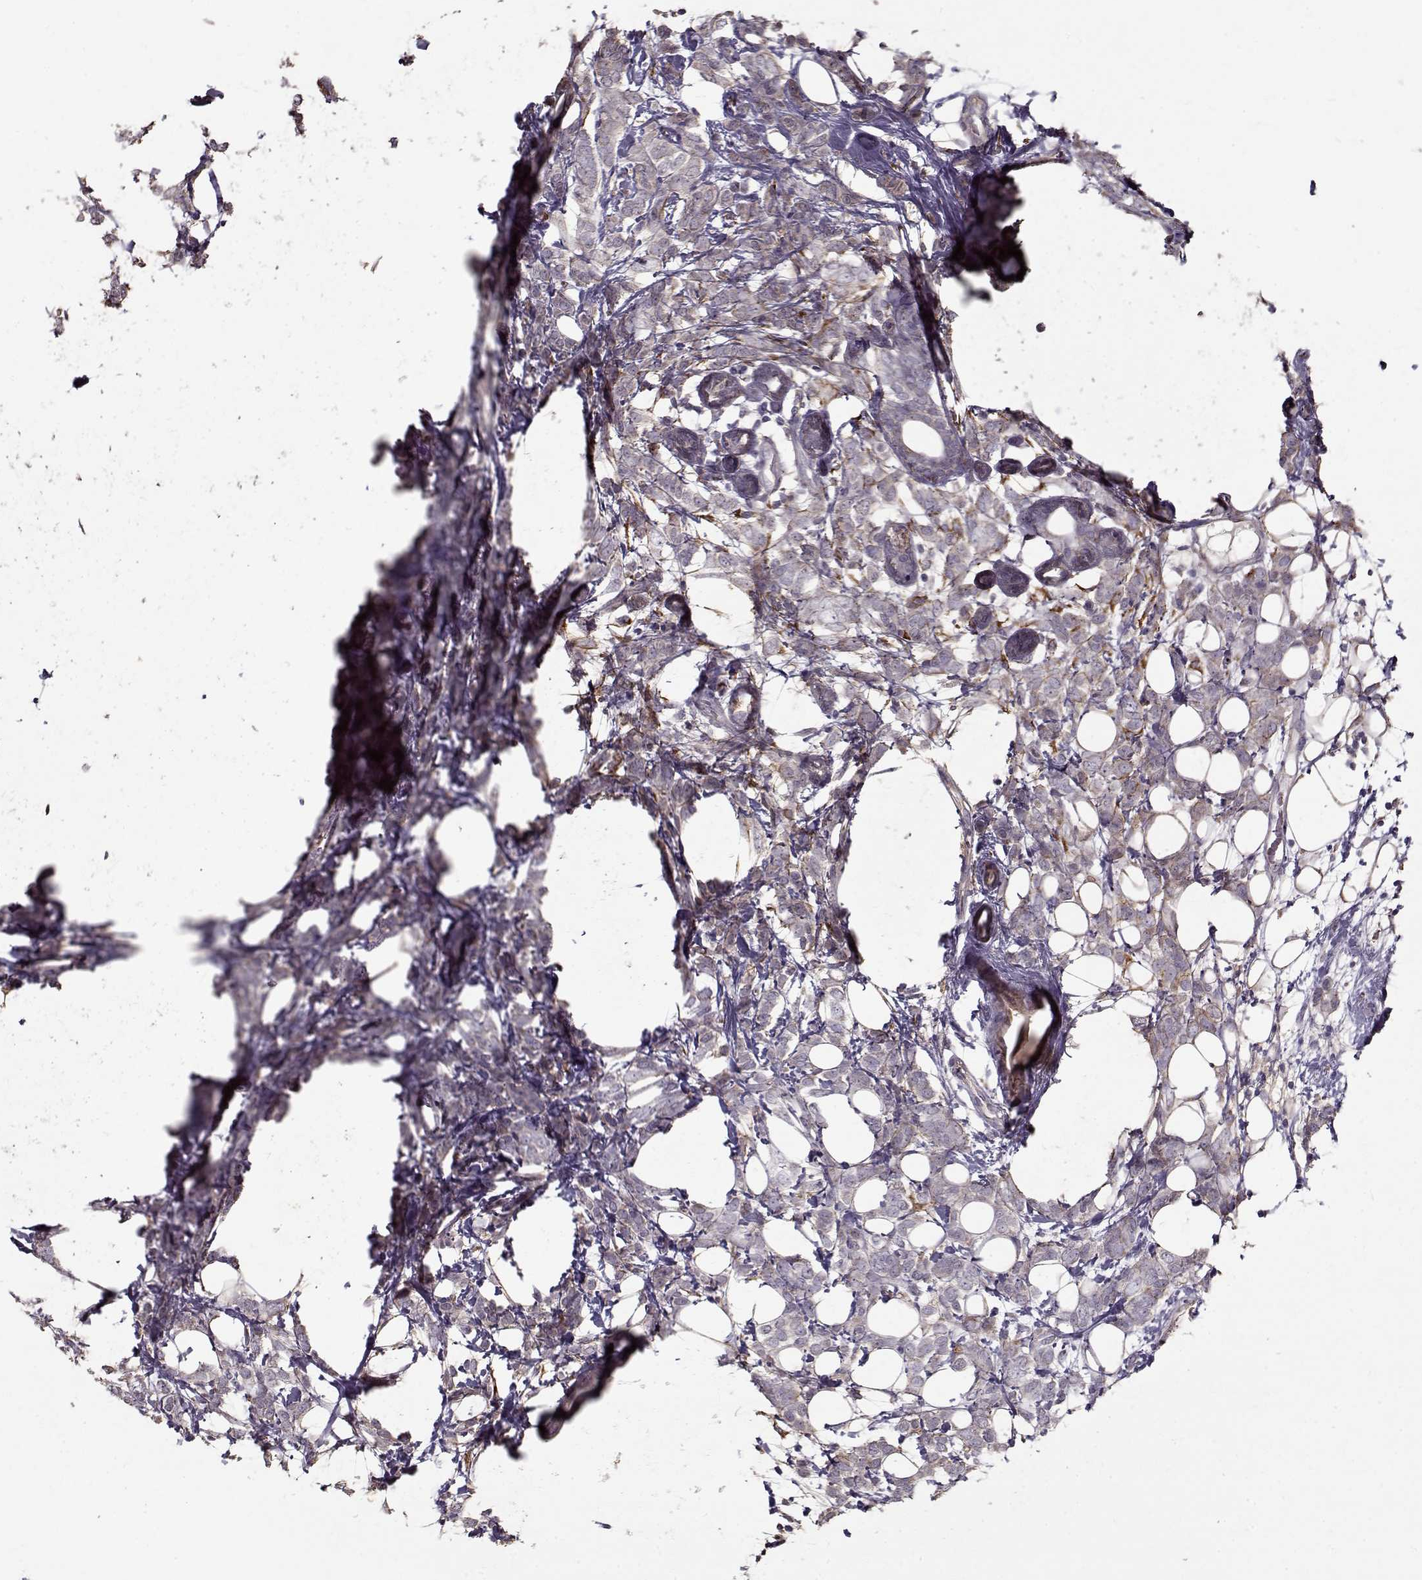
{"staining": {"intensity": "negative", "quantity": "none", "location": "none"}, "tissue": "breast cancer", "cell_type": "Tumor cells", "image_type": "cancer", "snomed": [{"axis": "morphology", "description": "Lobular carcinoma"}, {"axis": "topography", "description": "Breast"}], "caption": "Immunohistochemical staining of human breast cancer exhibits no significant expression in tumor cells. (IHC, brightfield microscopy, high magnification).", "gene": "LAMA2", "patient": {"sex": "female", "age": 49}}